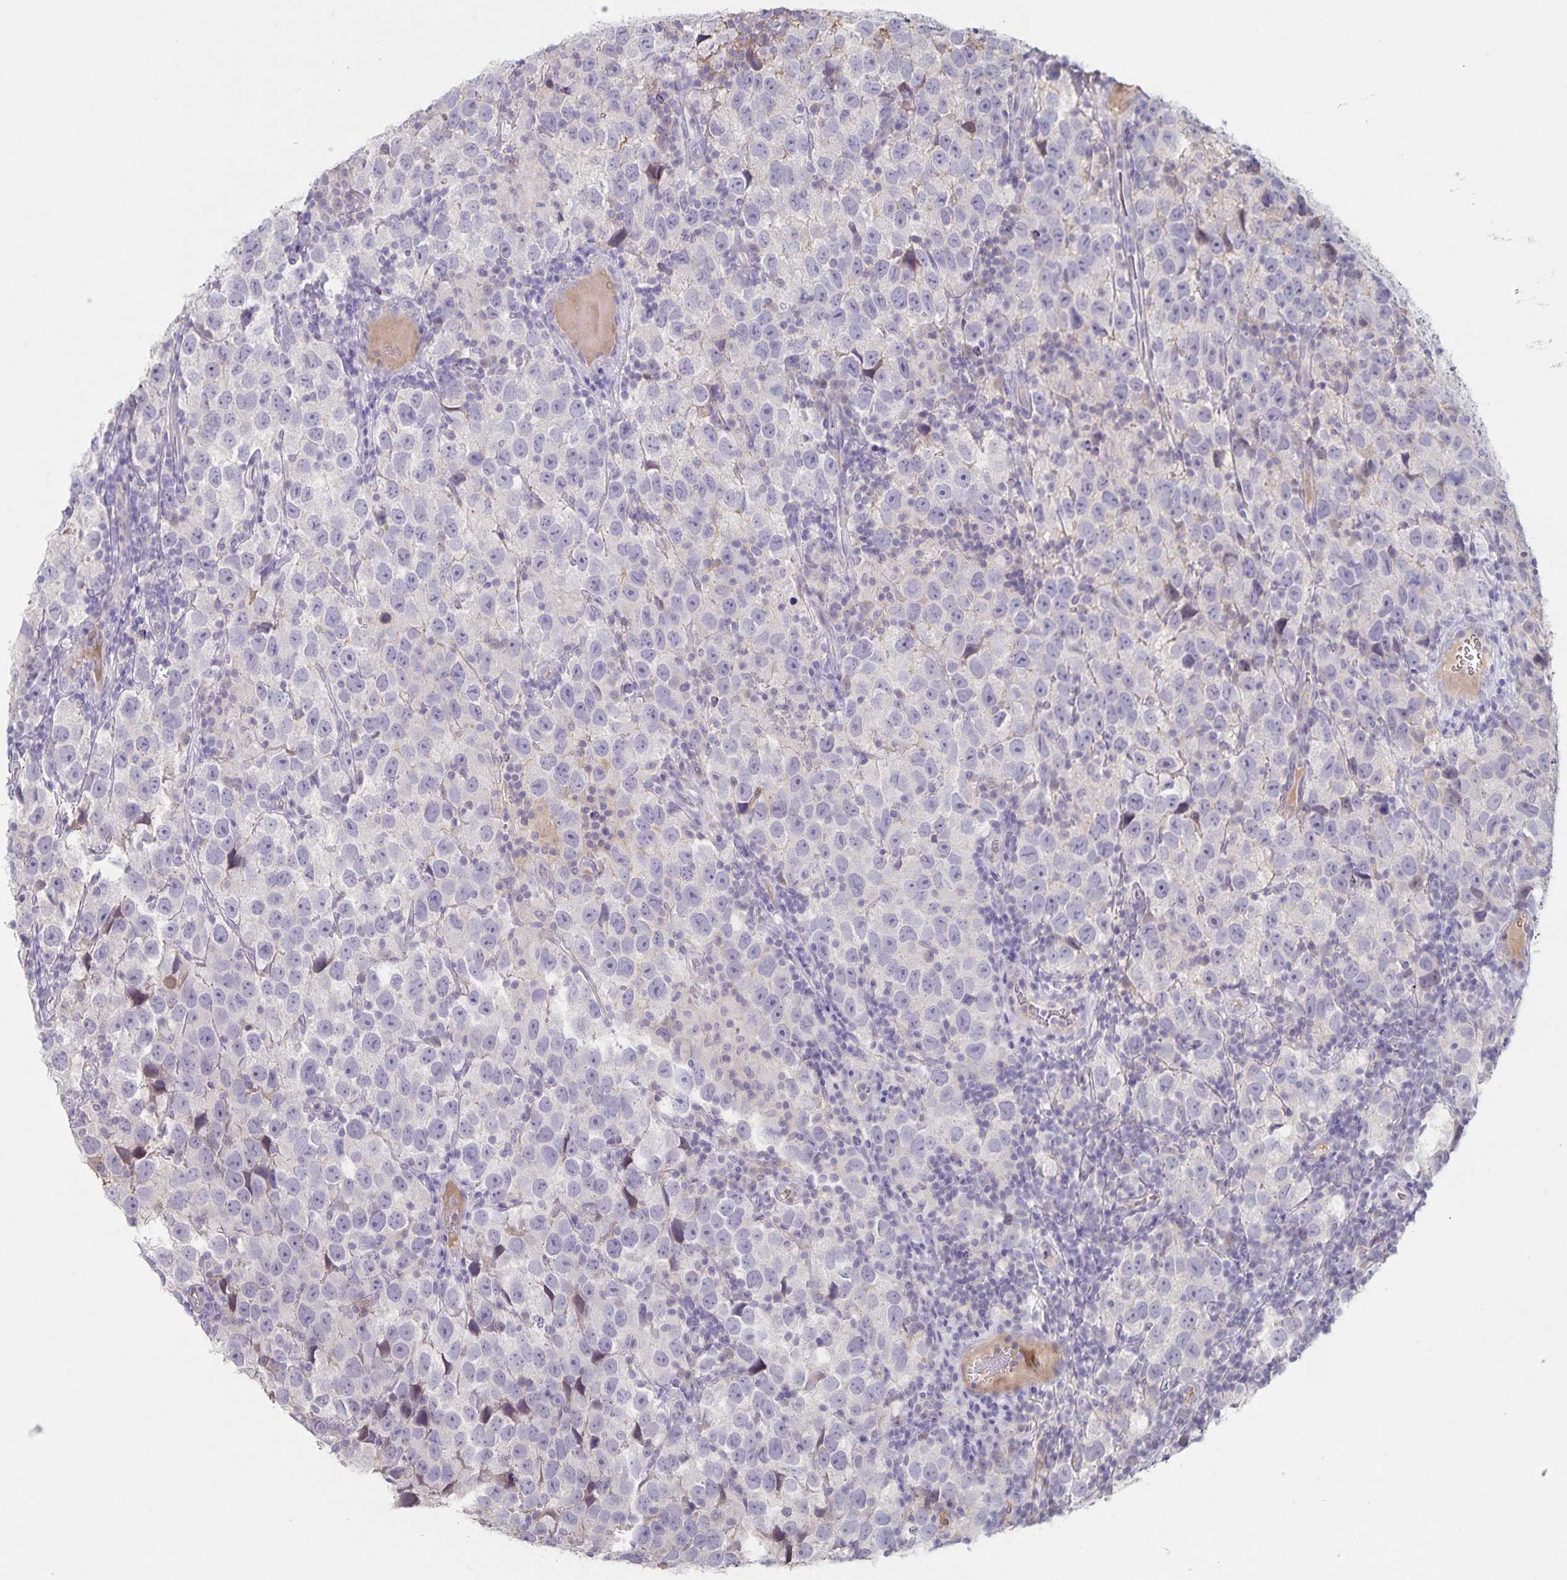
{"staining": {"intensity": "negative", "quantity": "none", "location": "none"}, "tissue": "testis cancer", "cell_type": "Tumor cells", "image_type": "cancer", "snomed": [{"axis": "morphology", "description": "Seminoma, NOS"}, {"axis": "topography", "description": "Testis"}], "caption": "High power microscopy histopathology image of an immunohistochemistry histopathology image of testis cancer, revealing no significant expression in tumor cells.", "gene": "INSL5", "patient": {"sex": "male", "age": 26}}